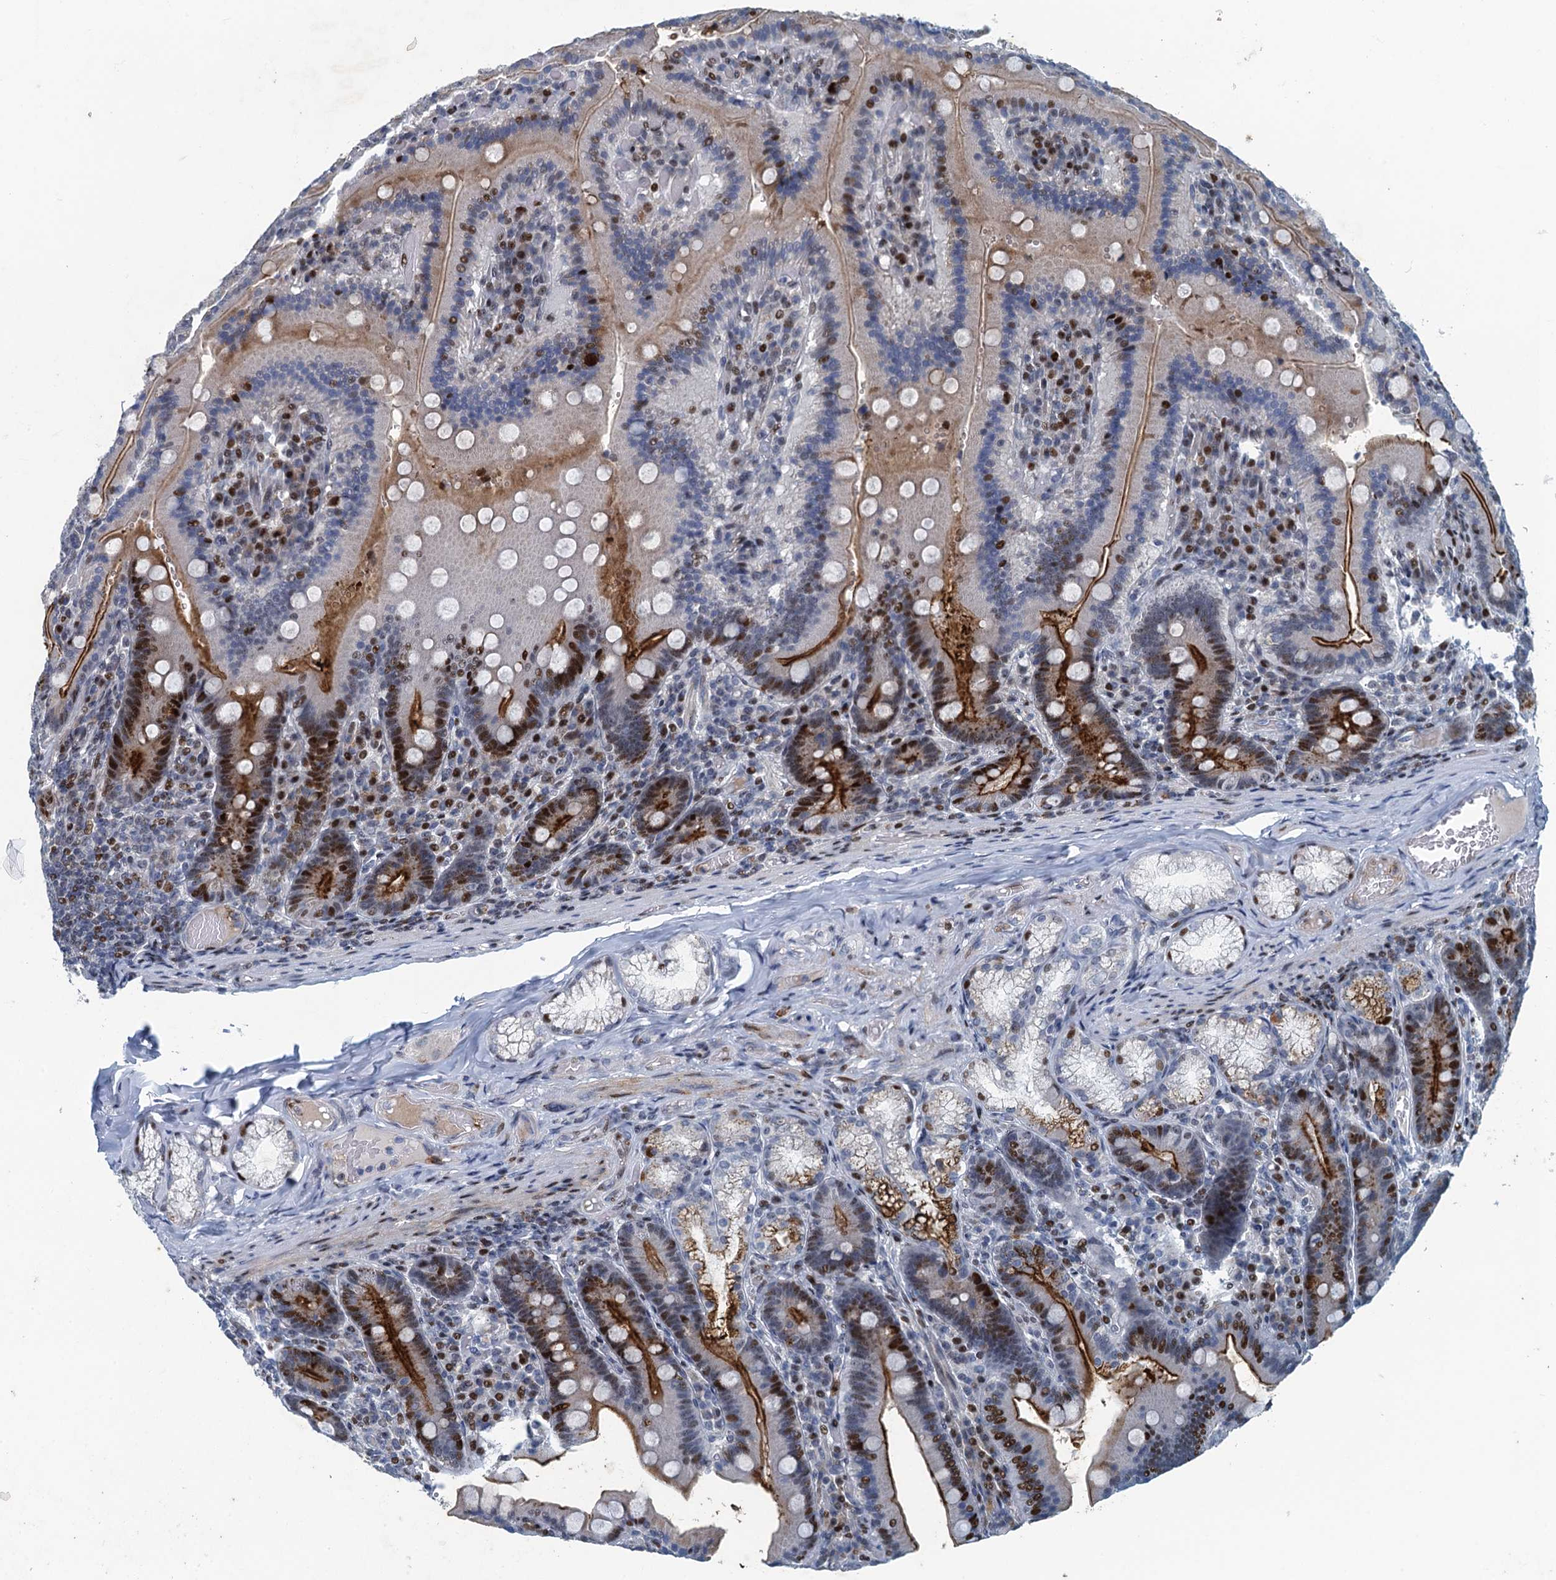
{"staining": {"intensity": "strong", "quantity": "25%-75%", "location": "cytoplasmic/membranous,nuclear"}, "tissue": "duodenum", "cell_type": "Glandular cells", "image_type": "normal", "snomed": [{"axis": "morphology", "description": "Normal tissue, NOS"}, {"axis": "topography", "description": "Duodenum"}], "caption": "Glandular cells demonstrate strong cytoplasmic/membranous,nuclear positivity in approximately 25%-75% of cells in benign duodenum.", "gene": "ANKRD13D", "patient": {"sex": "female", "age": 62}}